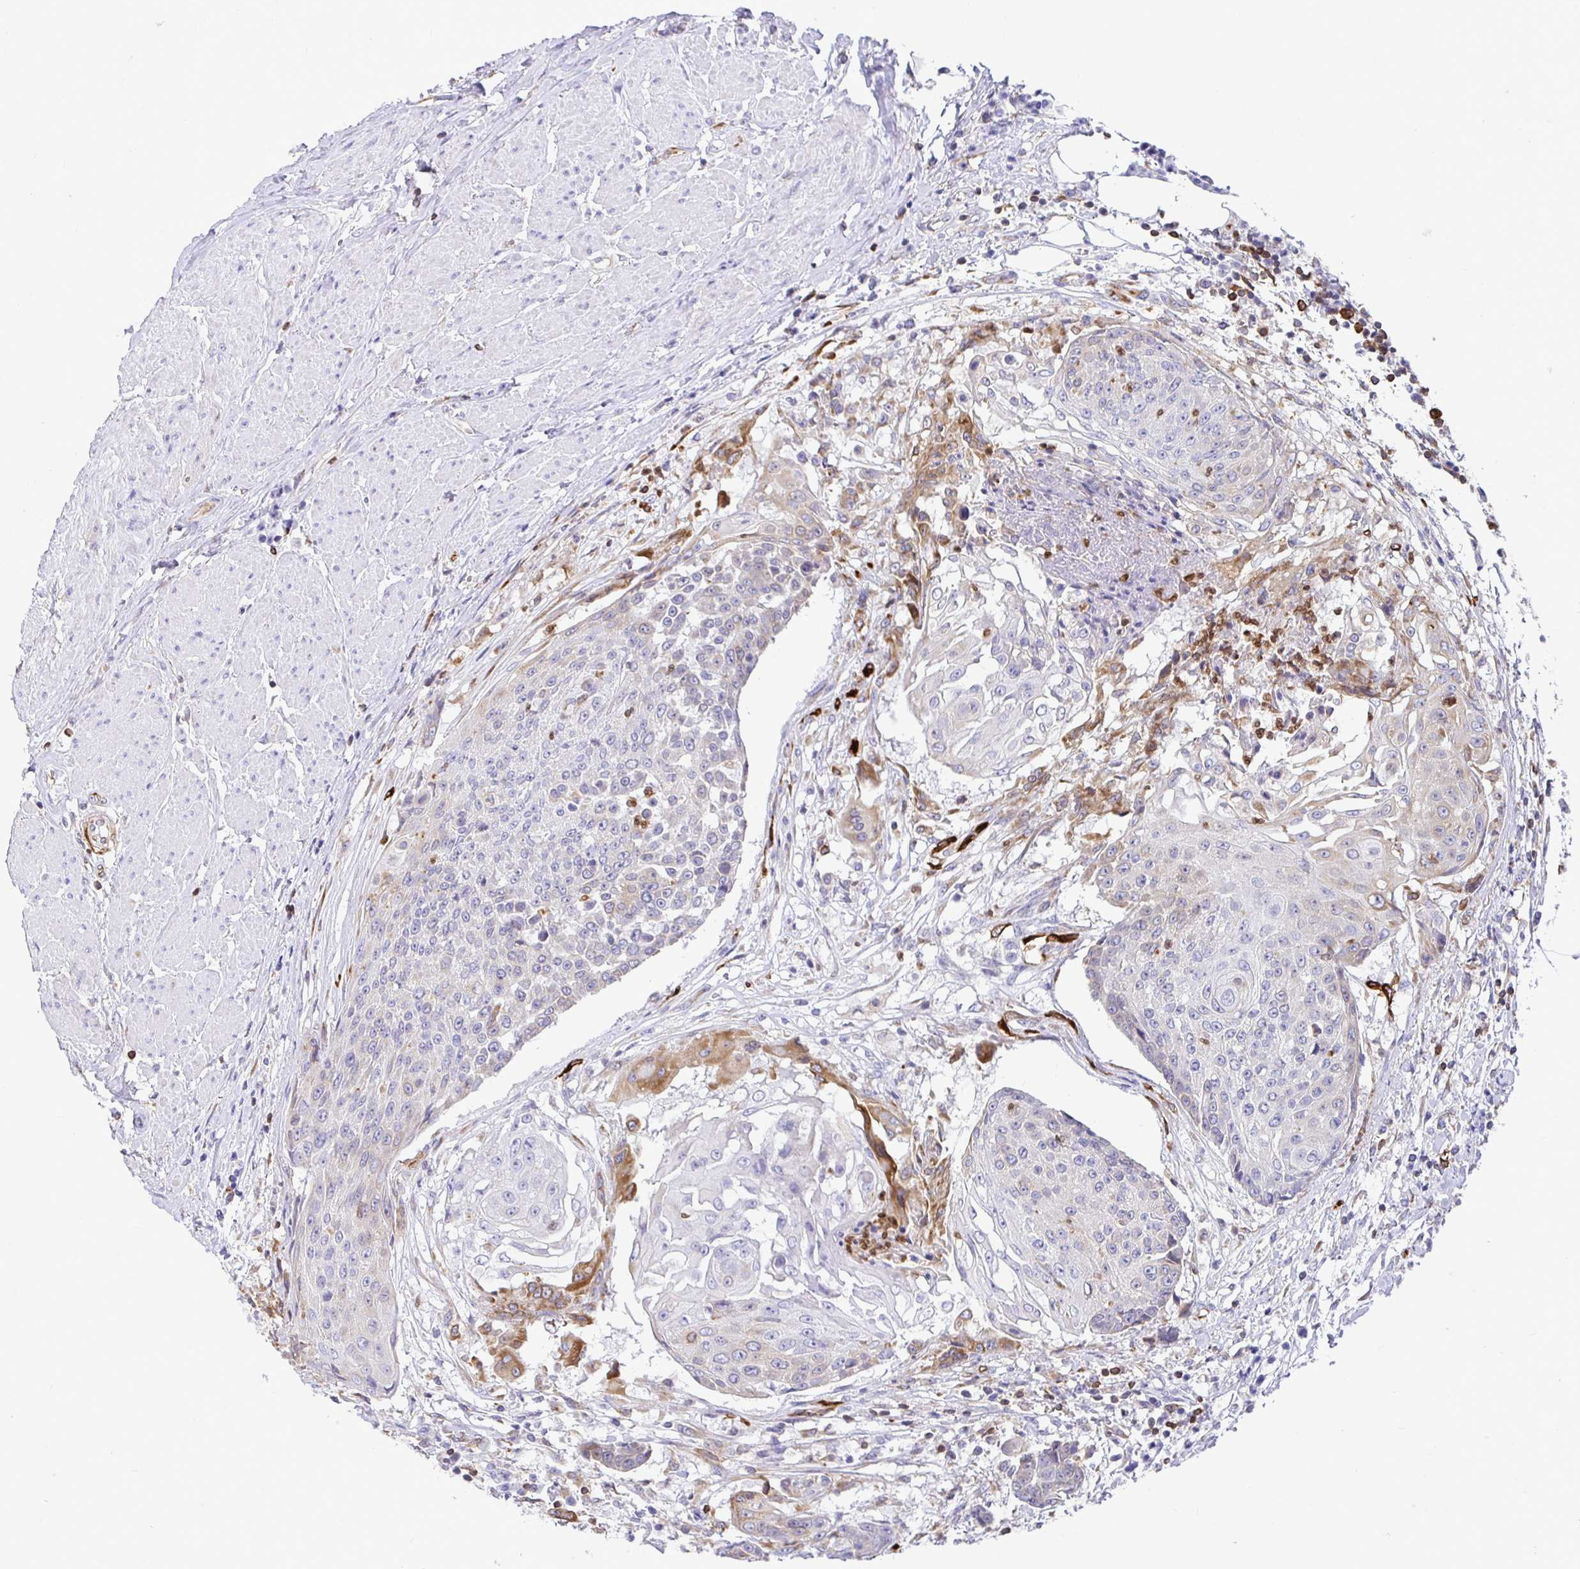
{"staining": {"intensity": "moderate", "quantity": "<25%", "location": "cytoplasmic/membranous"}, "tissue": "urothelial cancer", "cell_type": "Tumor cells", "image_type": "cancer", "snomed": [{"axis": "morphology", "description": "Urothelial carcinoma, High grade"}, {"axis": "topography", "description": "Urinary bladder"}], "caption": "This is an image of IHC staining of high-grade urothelial carcinoma, which shows moderate expression in the cytoplasmic/membranous of tumor cells.", "gene": "TP53I11", "patient": {"sex": "female", "age": 63}}